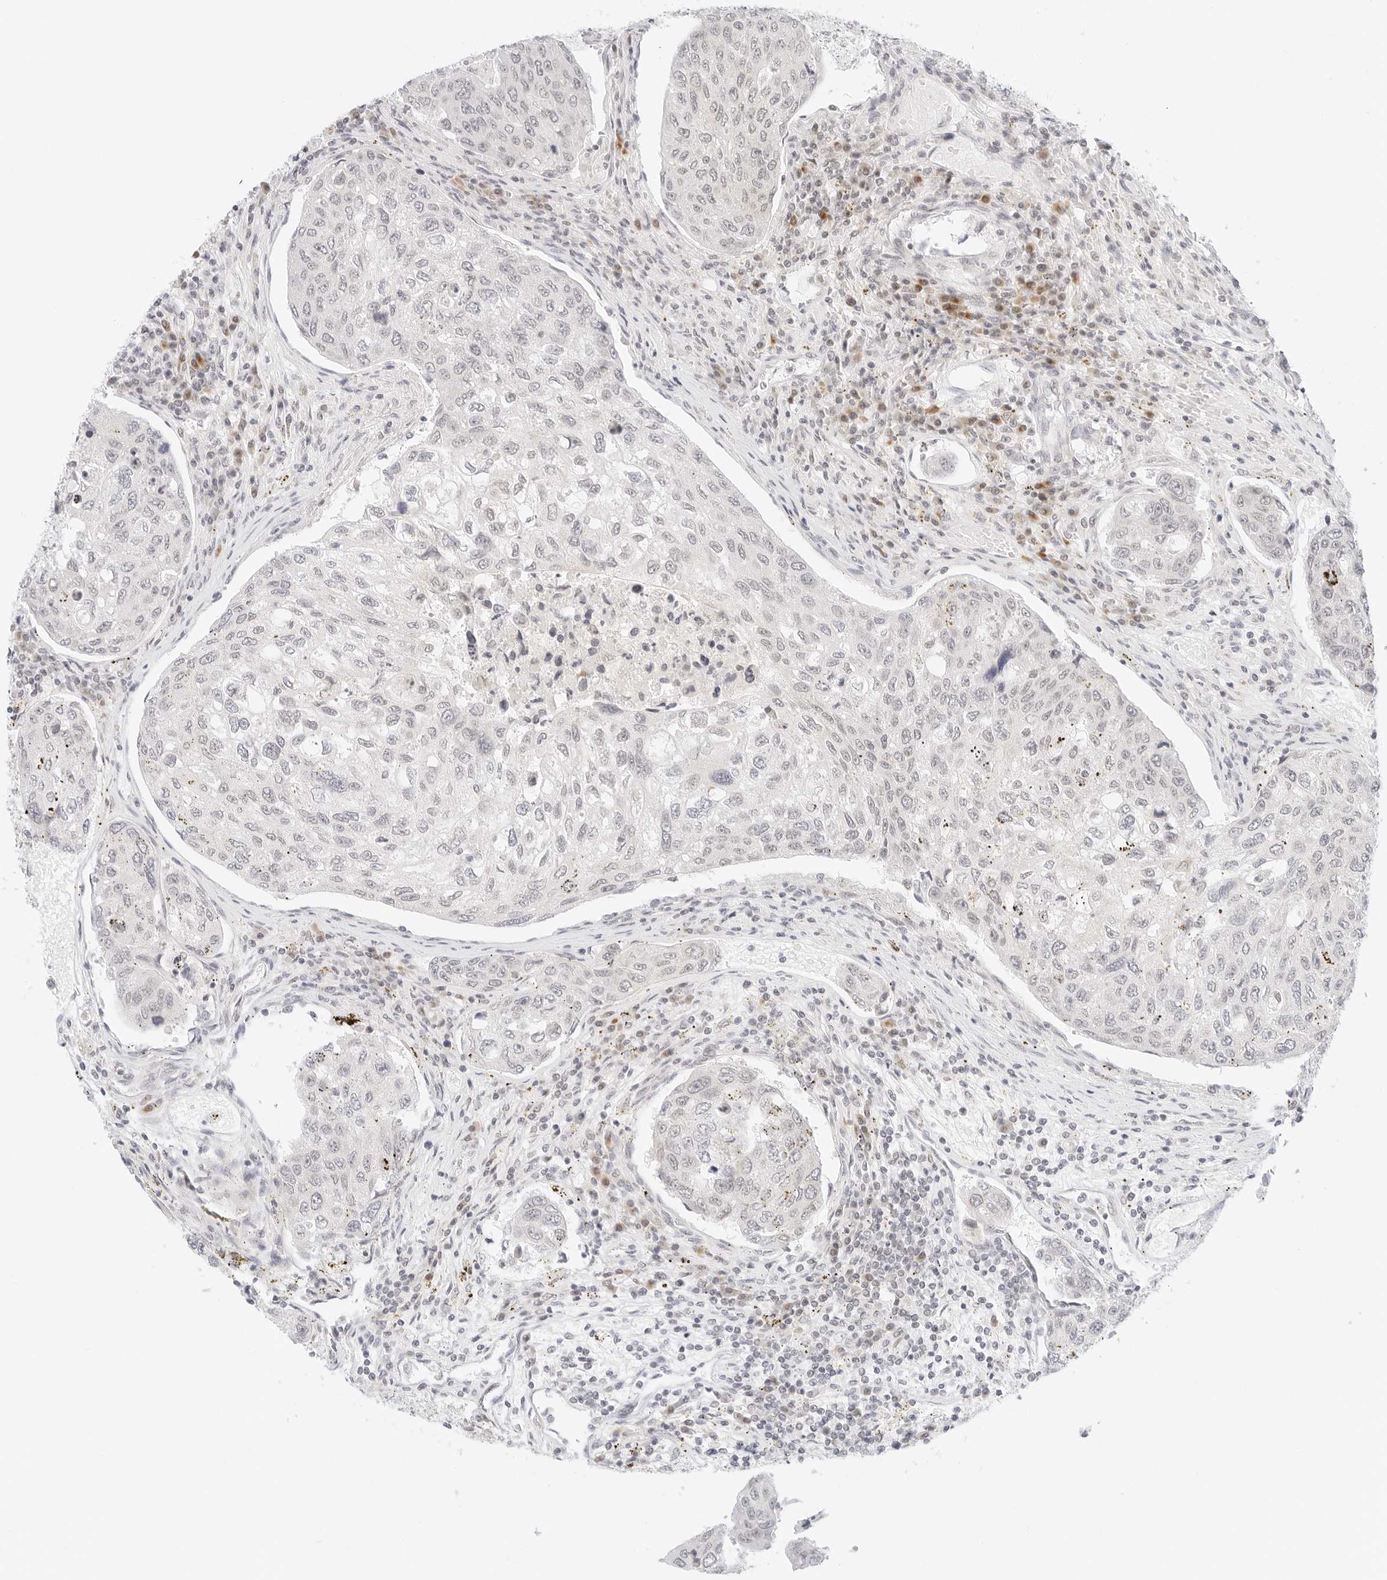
{"staining": {"intensity": "negative", "quantity": "none", "location": "none"}, "tissue": "urothelial cancer", "cell_type": "Tumor cells", "image_type": "cancer", "snomed": [{"axis": "morphology", "description": "Urothelial carcinoma, High grade"}, {"axis": "topography", "description": "Lymph node"}, {"axis": "topography", "description": "Urinary bladder"}], "caption": "A high-resolution micrograph shows immunohistochemistry staining of urothelial cancer, which demonstrates no significant positivity in tumor cells.", "gene": "POLR3C", "patient": {"sex": "male", "age": 51}}